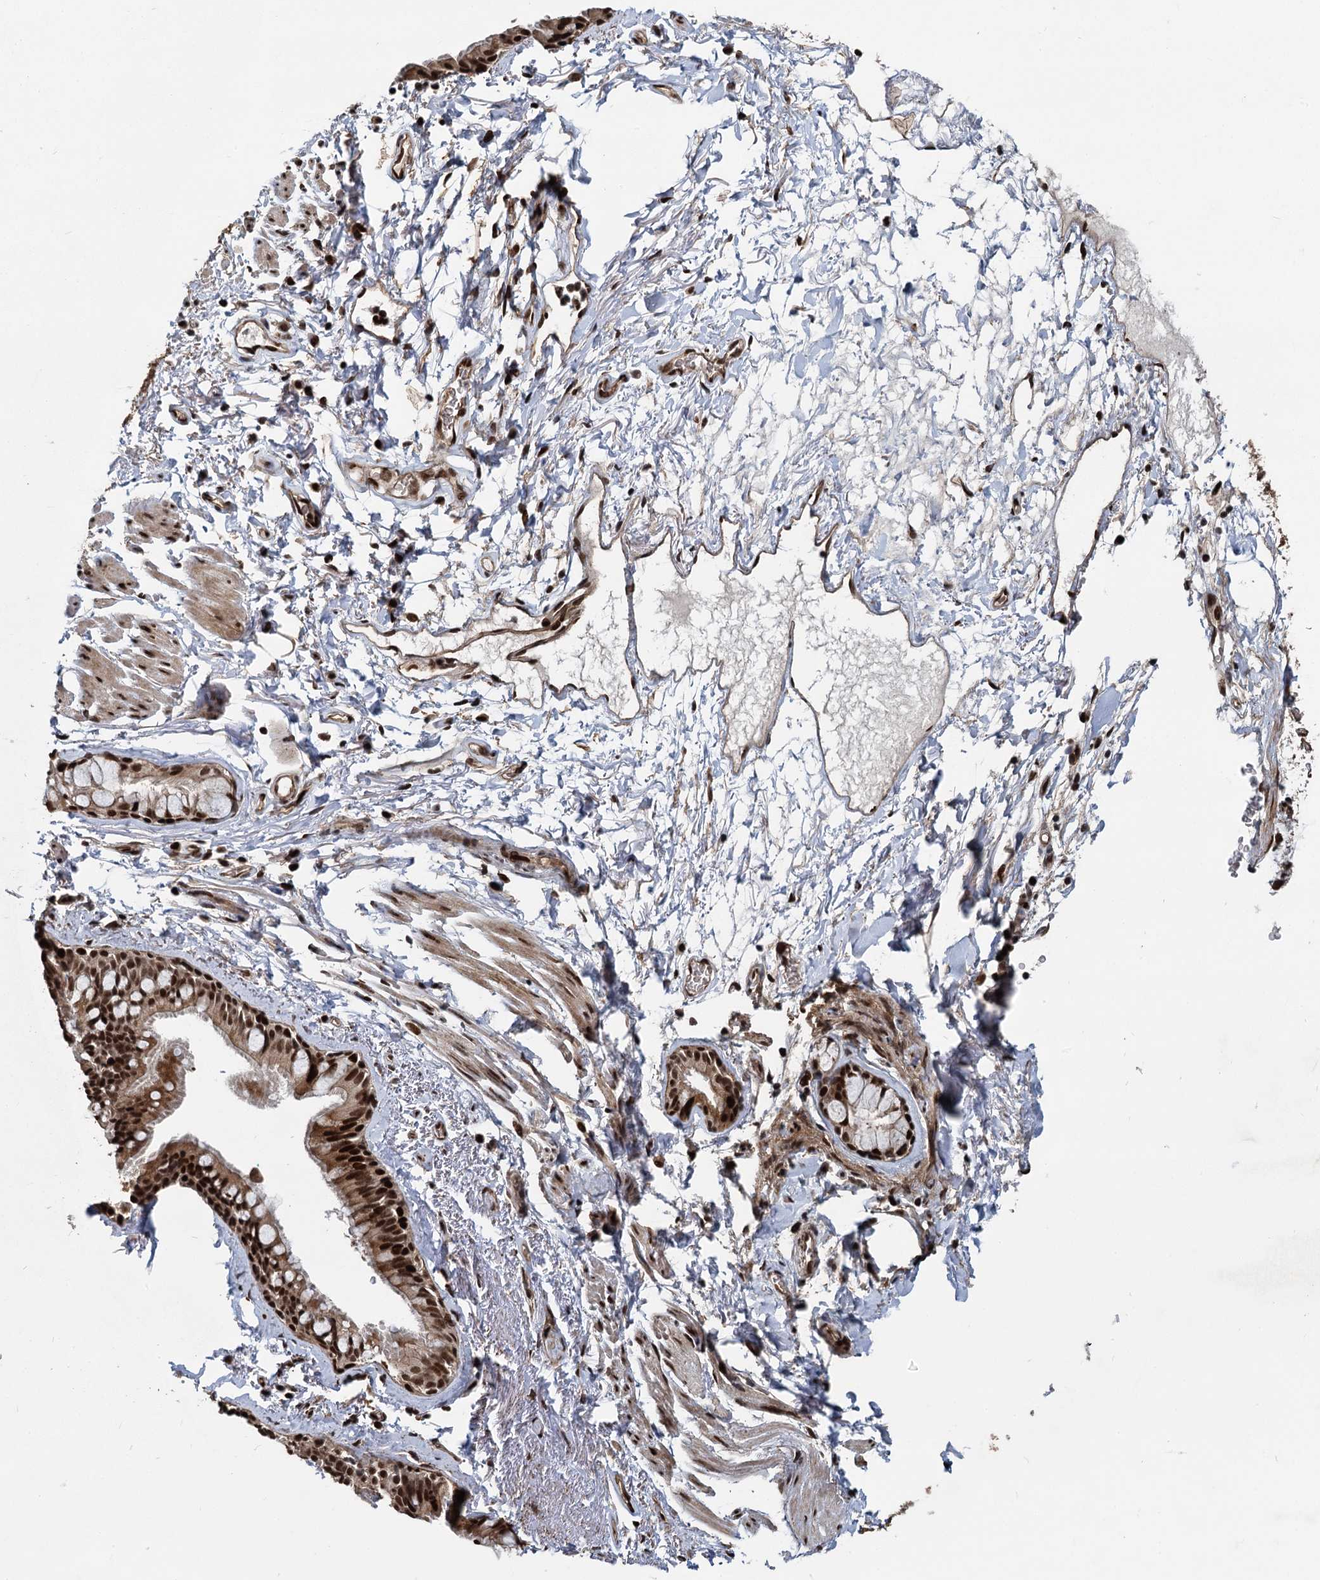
{"staining": {"intensity": "strong", "quantity": ">75%", "location": "nuclear"}, "tissue": "adipose tissue", "cell_type": "Adipocytes", "image_type": "normal", "snomed": [{"axis": "morphology", "description": "Normal tissue, NOS"}, {"axis": "topography", "description": "Lymph node"}, {"axis": "topography", "description": "Bronchus"}], "caption": "Human adipose tissue stained for a protein (brown) shows strong nuclear positive positivity in about >75% of adipocytes.", "gene": "ANKRD49", "patient": {"sex": "male", "age": 63}}